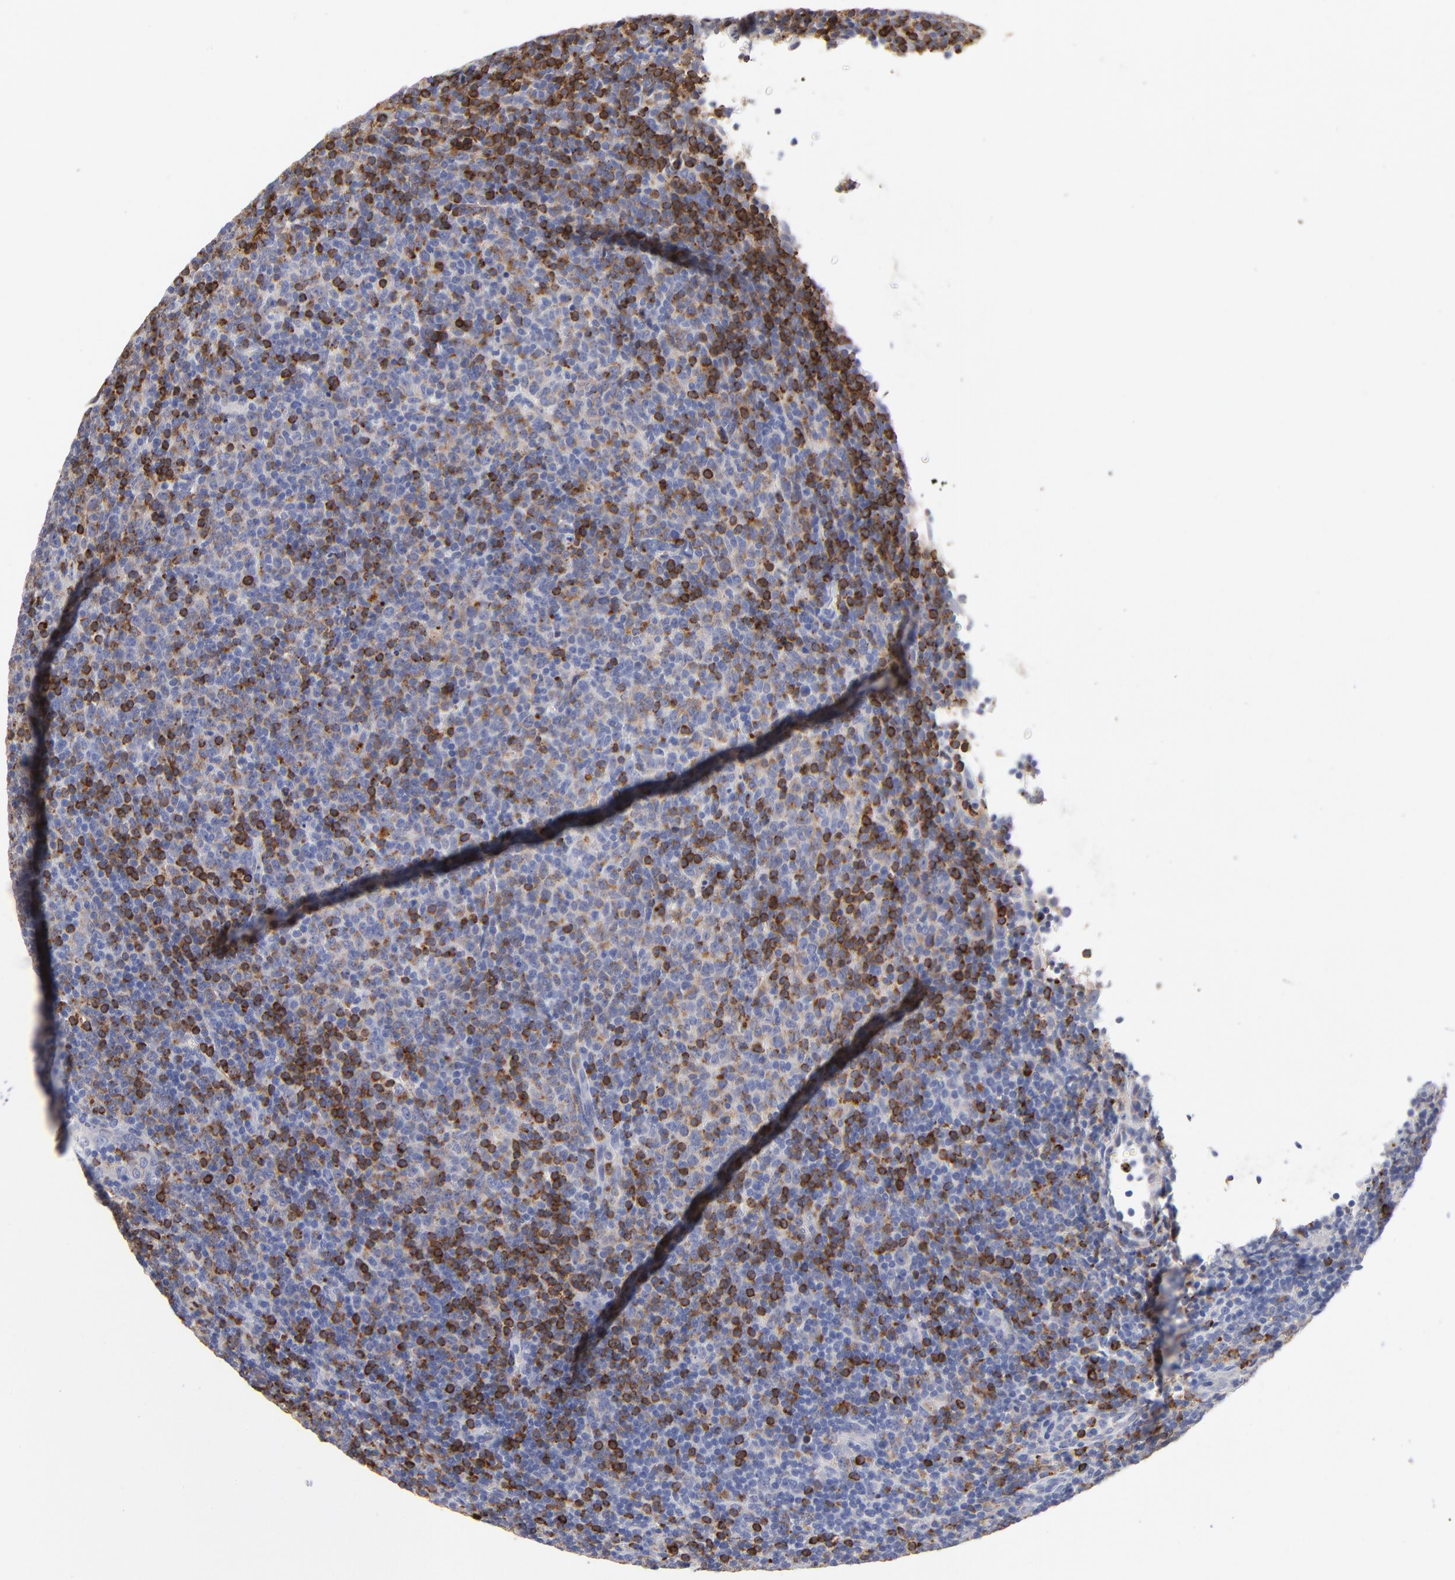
{"staining": {"intensity": "strong", "quantity": "25%-75%", "location": "cytoplasmic/membranous"}, "tissue": "lymphoma", "cell_type": "Tumor cells", "image_type": "cancer", "snomed": [{"axis": "morphology", "description": "Malignant lymphoma, non-Hodgkin's type, Low grade"}, {"axis": "topography", "description": "Lymph node"}], "caption": "The immunohistochemical stain labels strong cytoplasmic/membranous positivity in tumor cells of malignant lymphoma, non-Hodgkin's type (low-grade) tissue.", "gene": "CD180", "patient": {"sex": "male", "age": 70}}